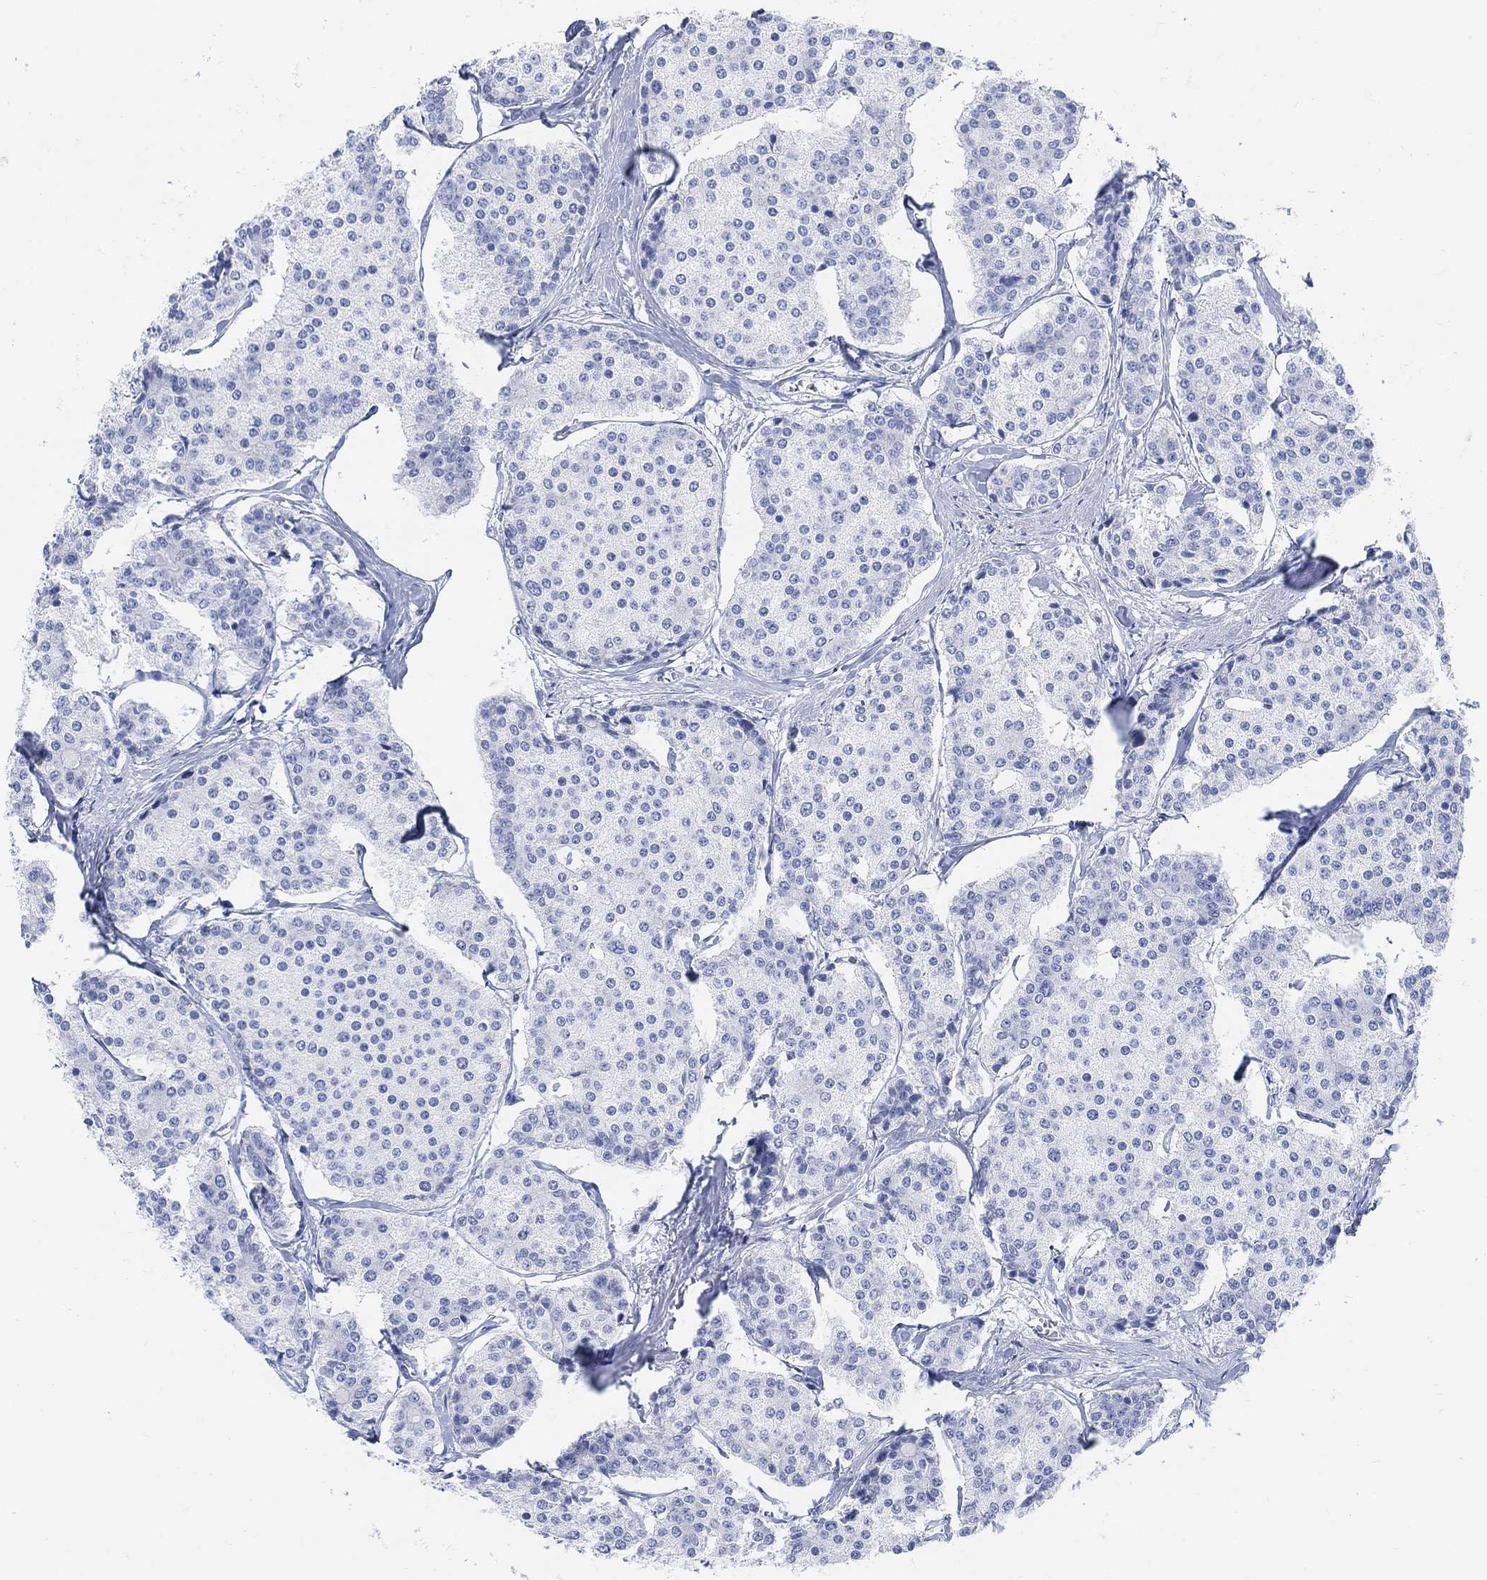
{"staining": {"intensity": "negative", "quantity": "none", "location": "none"}, "tissue": "carcinoid", "cell_type": "Tumor cells", "image_type": "cancer", "snomed": [{"axis": "morphology", "description": "Carcinoid, malignant, NOS"}, {"axis": "topography", "description": "Small intestine"}], "caption": "High magnification brightfield microscopy of carcinoid (malignant) stained with DAB (3,3'-diaminobenzidine) (brown) and counterstained with hematoxylin (blue): tumor cells show no significant expression.", "gene": "ENO4", "patient": {"sex": "female", "age": 65}}